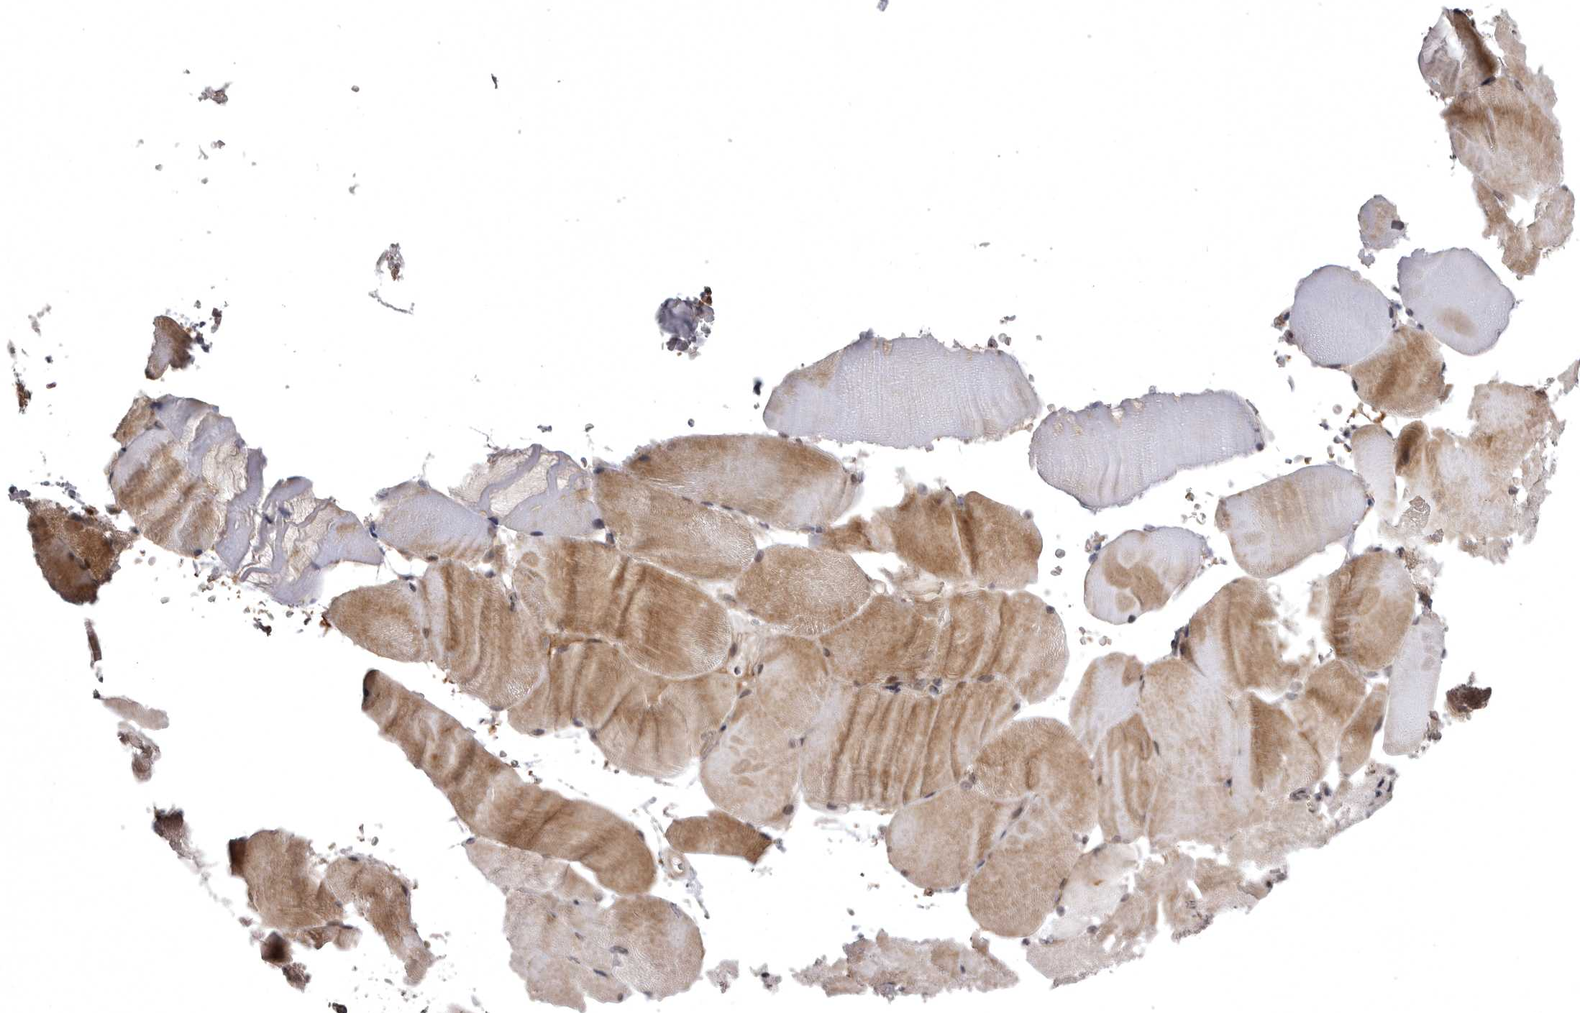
{"staining": {"intensity": "moderate", "quantity": "25%-75%", "location": "cytoplasmic/membranous,nuclear"}, "tissue": "skeletal muscle", "cell_type": "Myocytes", "image_type": "normal", "snomed": [{"axis": "morphology", "description": "Normal tissue, NOS"}, {"axis": "topography", "description": "Skeletal muscle"}, {"axis": "topography", "description": "Parathyroid gland"}], "caption": "This image shows immunohistochemistry staining of unremarkable skeletal muscle, with medium moderate cytoplasmic/membranous,nuclear staining in approximately 25%-75% of myocytes.", "gene": "SNX16", "patient": {"sex": "female", "age": 37}}